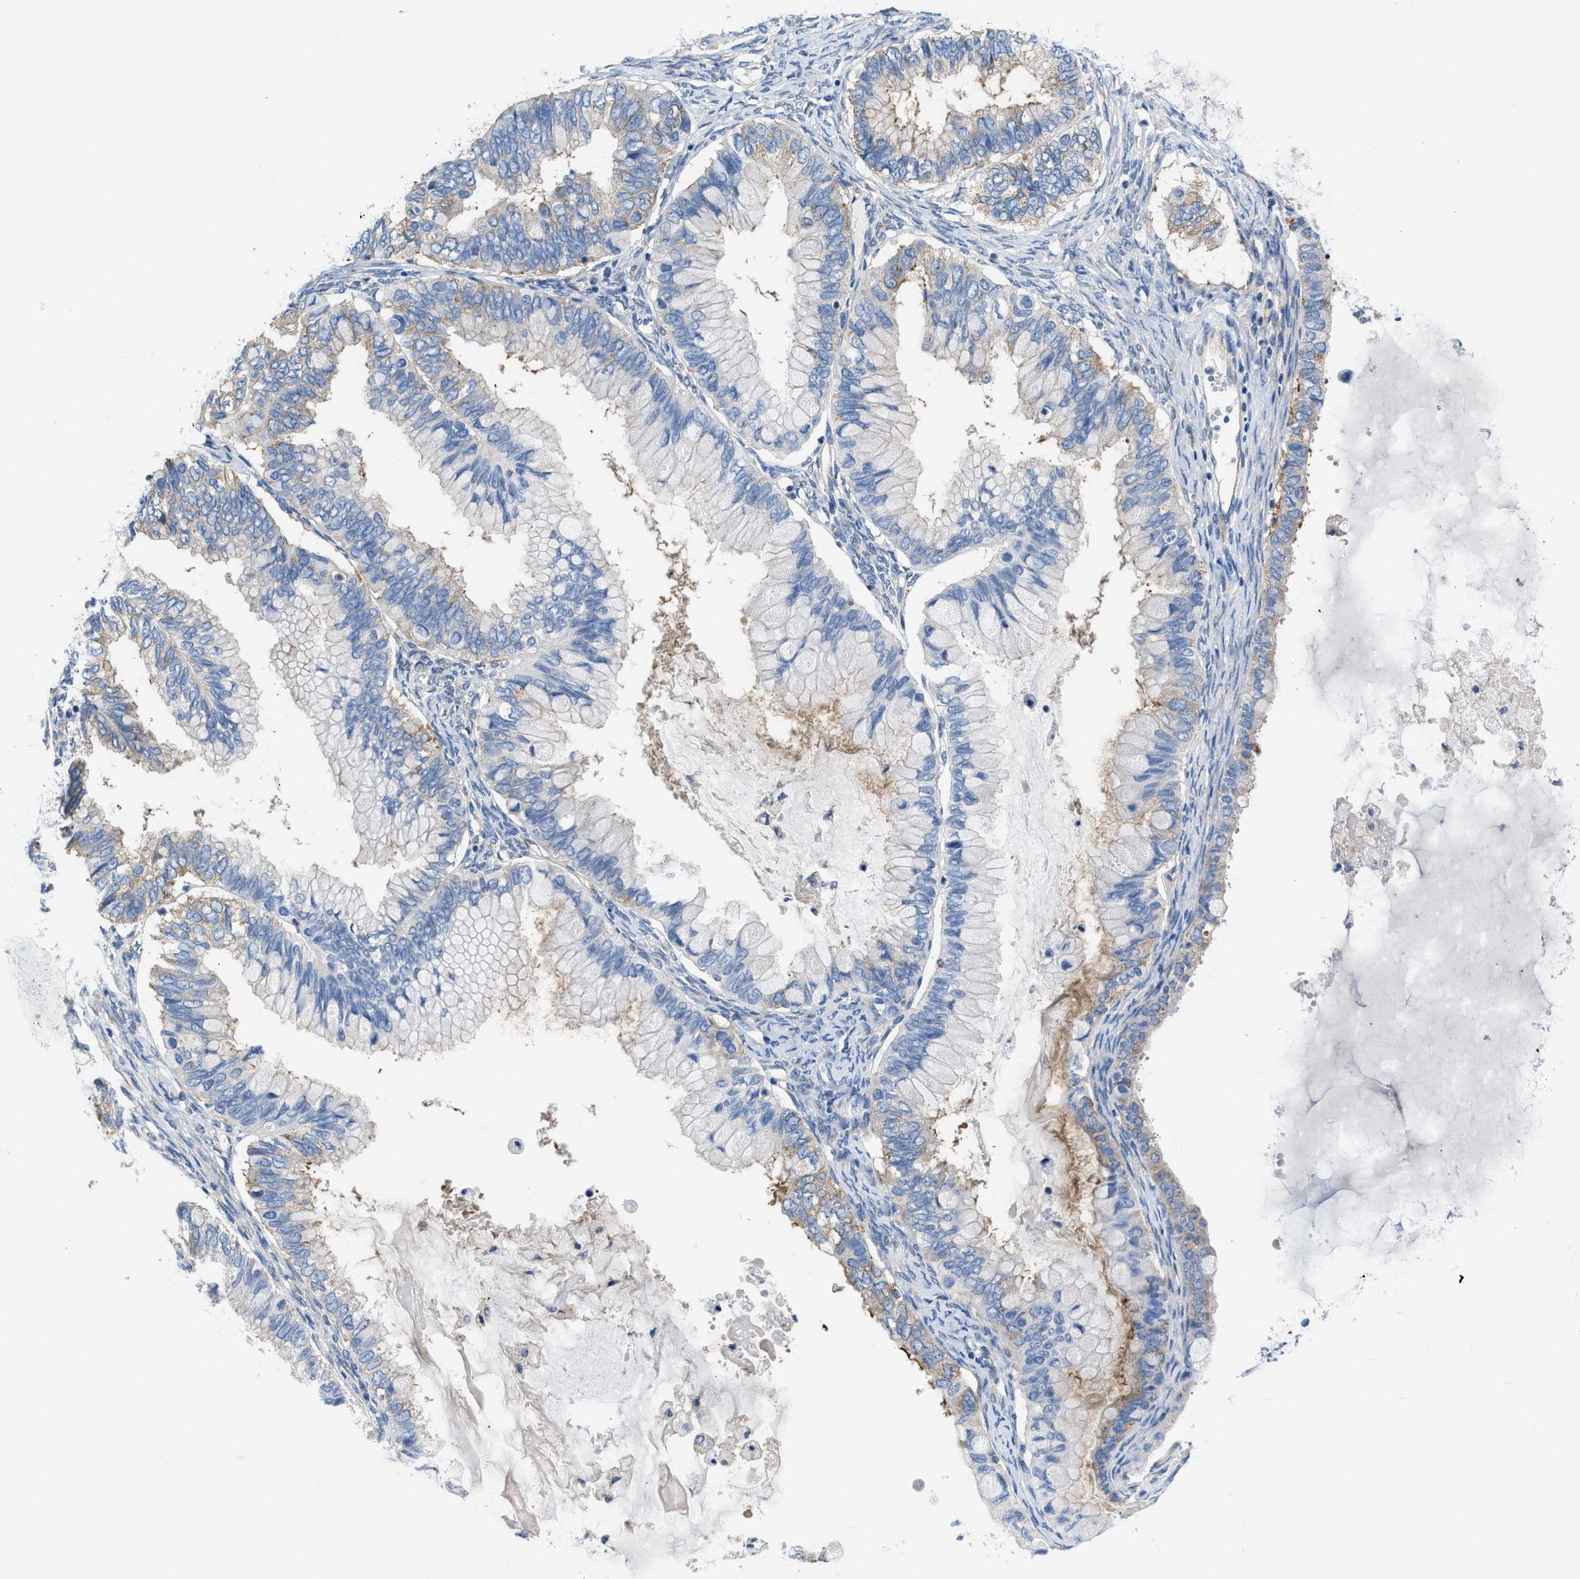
{"staining": {"intensity": "weak", "quantity": "<25%", "location": "cytoplasmic/membranous"}, "tissue": "ovarian cancer", "cell_type": "Tumor cells", "image_type": "cancer", "snomed": [{"axis": "morphology", "description": "Cystadenocarcinoma, mucinous, NOS"}, {"axis": "topography", "description": "Ovary"}], "caption": "There is no significant expression in tumor cells of ovarian mucinous cystadenocarcinoma.", "gene": "BNC2", "patient": {"sex": "female", "age": 80}}